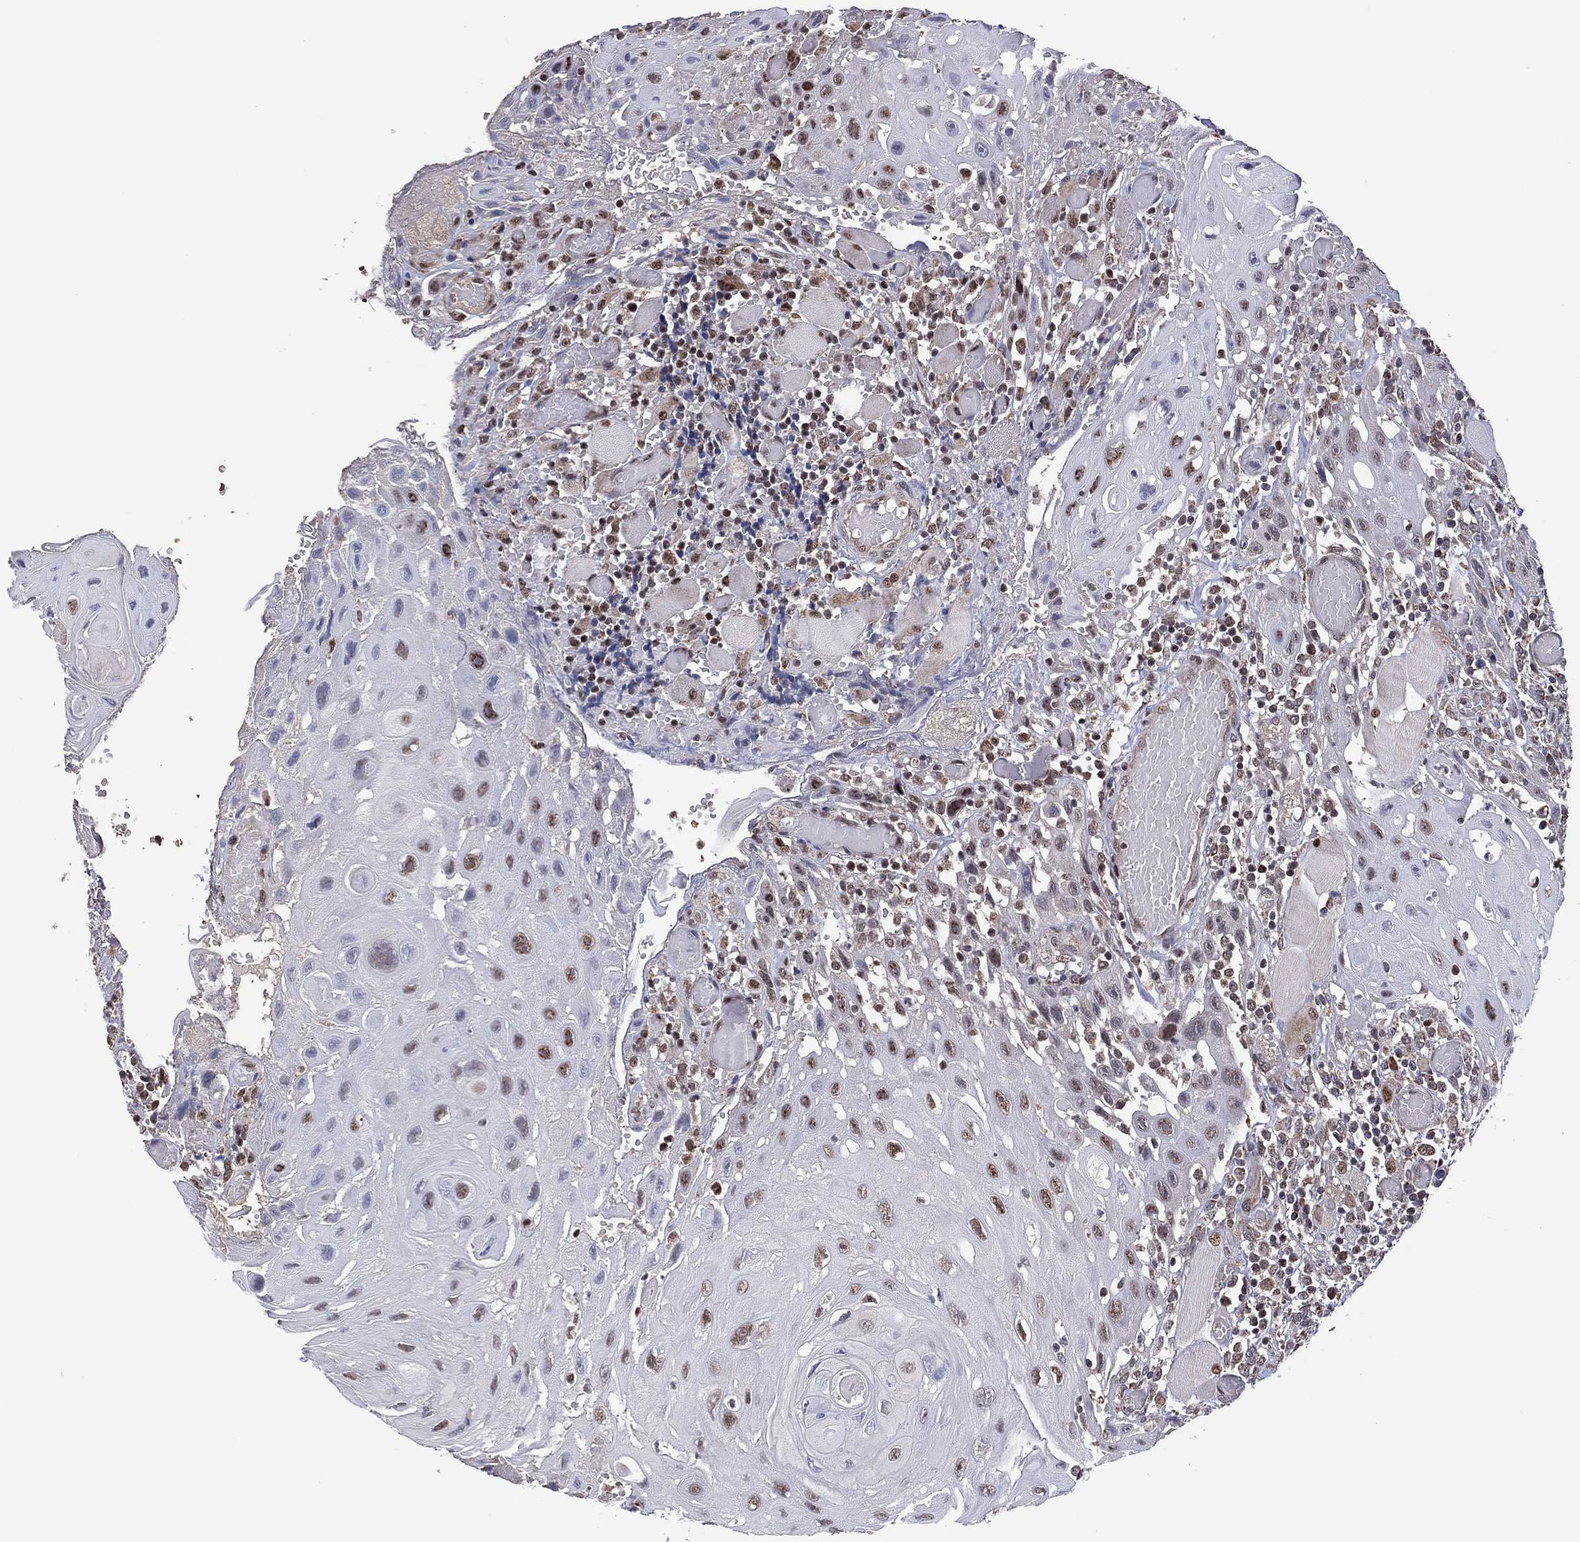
{"staining": {"intensity": "moderate", "quantity": "<25%", "location": "nuclear"}, "tissue": "head and neck cancer", "cell_type": "Tumor cells", "image_type": "cancer", "snomed": [{"axis": "morphology", "description": "Normal tissue, NOS"}, {"axis": "morphology", "description": "Squamous cell carcinoma, NOS"}, {"axis": "topography", "description": "Oral tissue"}, {"axis": "topography", "description": "Head-Neck"}], "caption": "Immunohistochemical staining of human head and neck squamous cell carcinoma exhibits low levels of moderate nuclear staining in approximately <25% of tumor cells.", "gene": "PIDD1", "patient": {"sex": "male", "age": 71}}